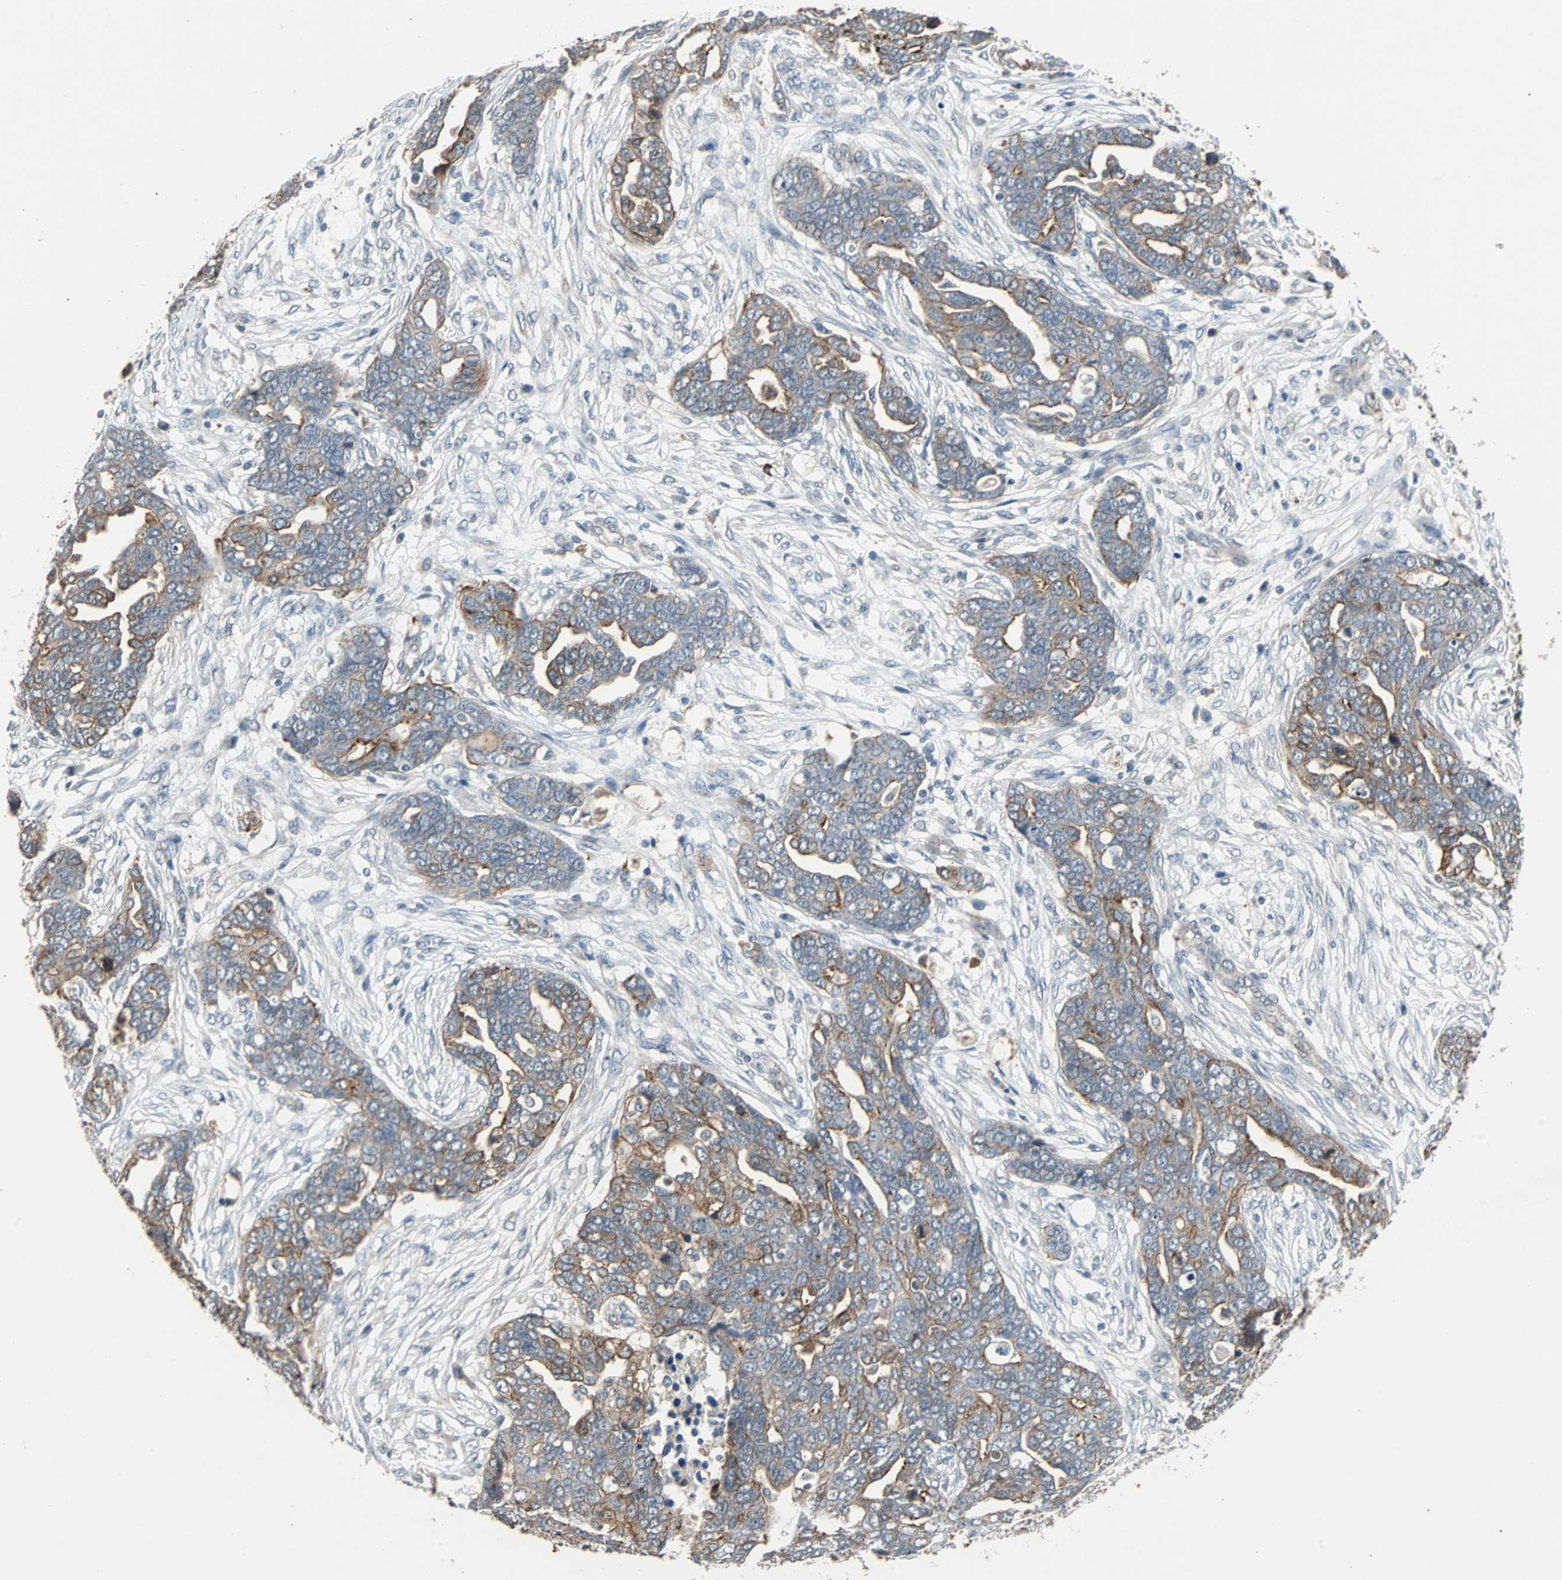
{"staining": {"intensity": "moderate", "quantity": "25%-75%", "location": "cytoplasmic/membranous"}, "tissue": "ovarian cancer", "cell_type": "Tumor cells", "image_type": "cancer", "snomed": [{"axis": "morphology", "description": "Normal tissue, NOS"}, {"axis": "morphology", "description": "Cystadenocarcinoma, serous, NOS"}, {"axis": "topography", "description": "Fallopian tube"}, {"axis": "topography", "description": "Ovary"}], "caption": "A micrograph showing moderate cytoplasmic/membranous expression in approximately 25%-75% of tumor cells in ovarian cancer (serous cystadenocarcinoma), as visualized by brown immunohistochemical staining.", "gene": "CMC2", "patient": {"sex": "female", "age": 56}}